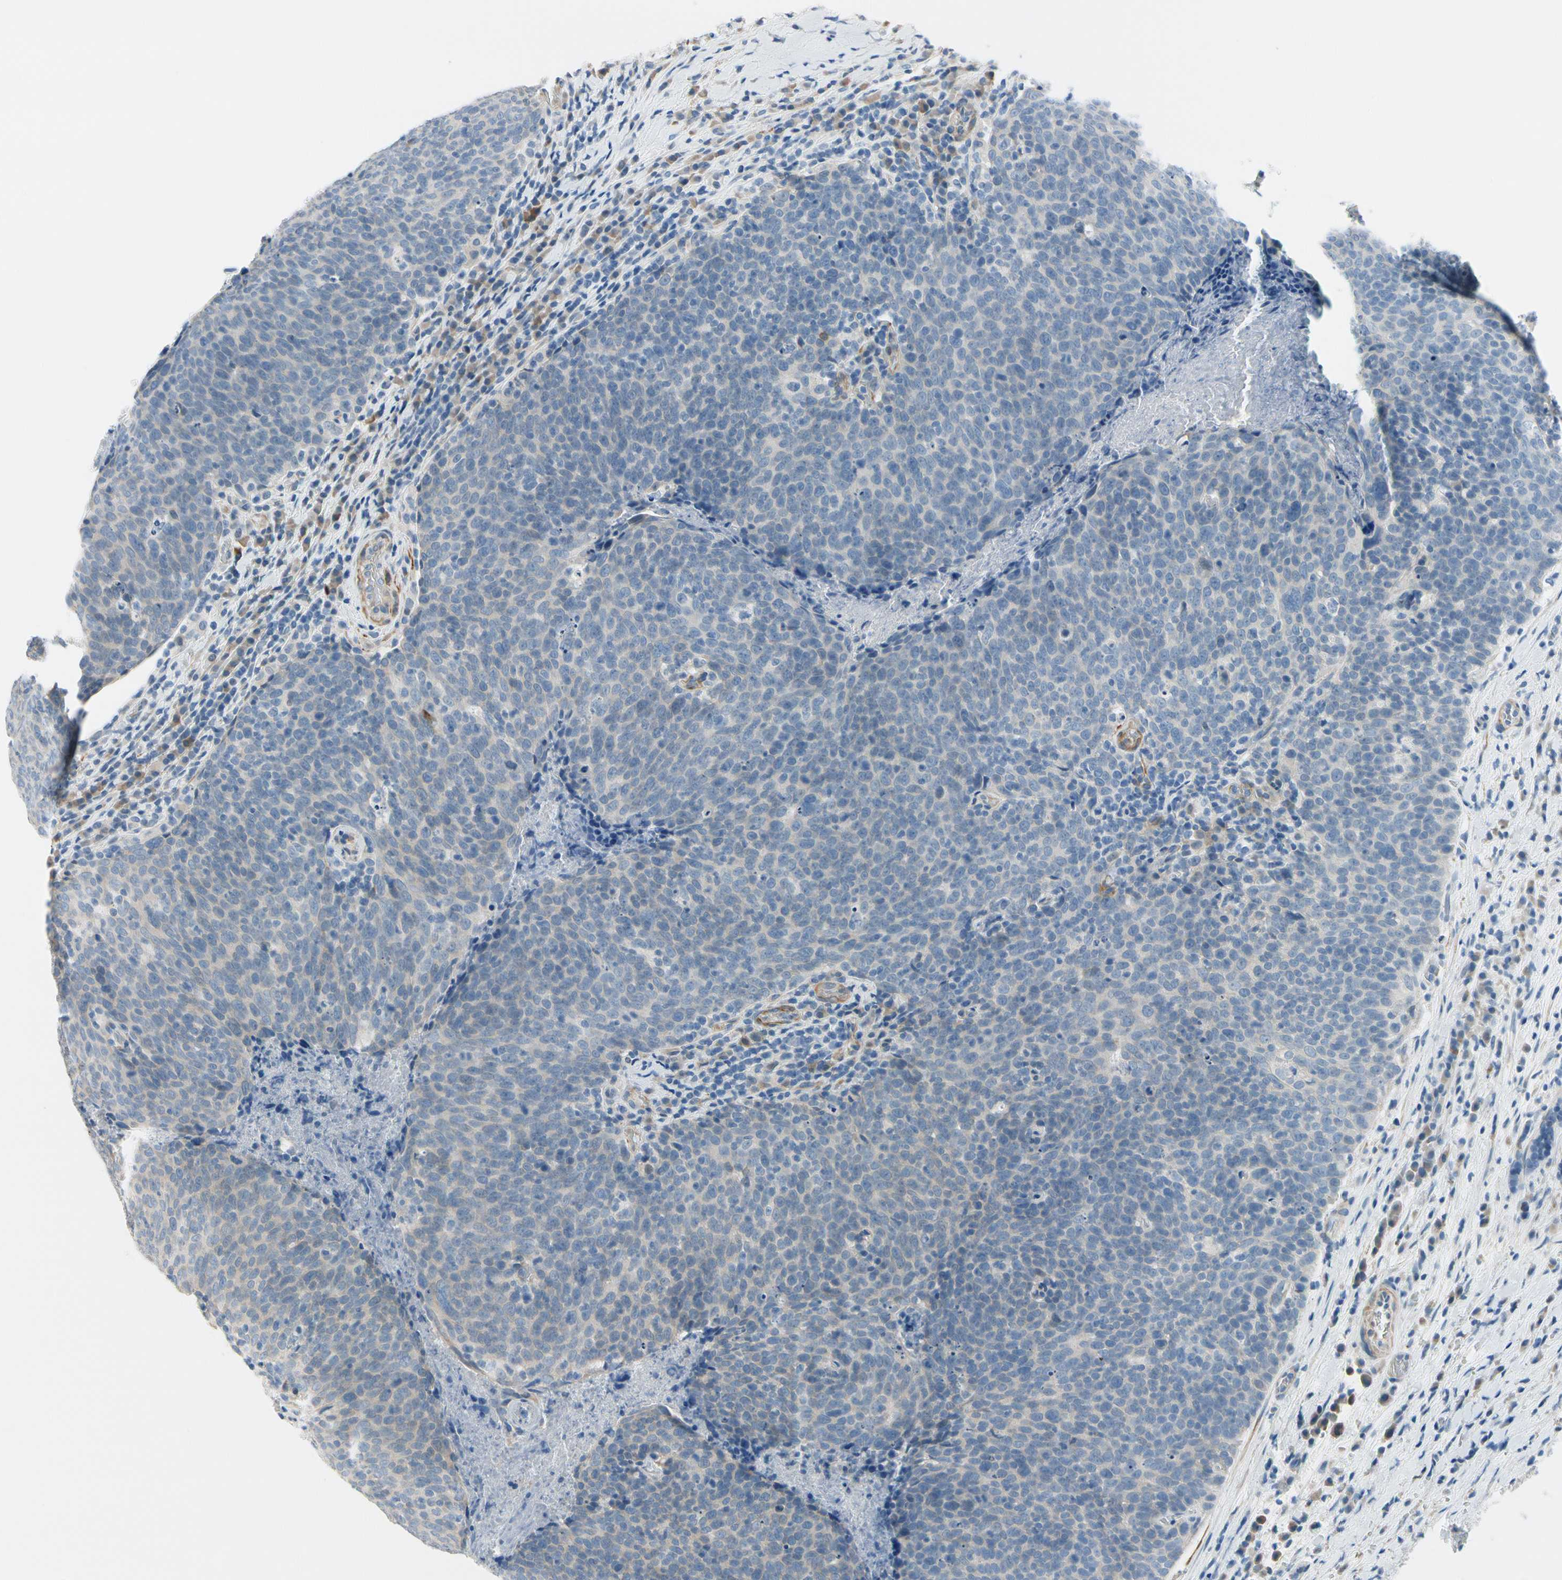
{"staining": {"intensity": "weak", "quantity": "<25%", "location": "cytoplasmic/membranous"}, "tissue": "head and neck cancer", "cell_type": "Tumor cells", "image_type": "cancer", "snomed": [{"axis": "morphology", "description": "Squamous cell carcinoma, NOS"}, {"axis": "morphology", "description": "Squamous cell carcinoma, metastatic, NOS"}, {"axis": "topography", "description": "Lymph node"}, {"axis": "topography", "description": "Head-Neck"}], "caption": "Human squamous cell carcinoma (head and neck) stained for a protein using IHC displays no positivity in tumor cells.", "gene": "FCER2", "patient": {"sex": "male", "age": 62}}